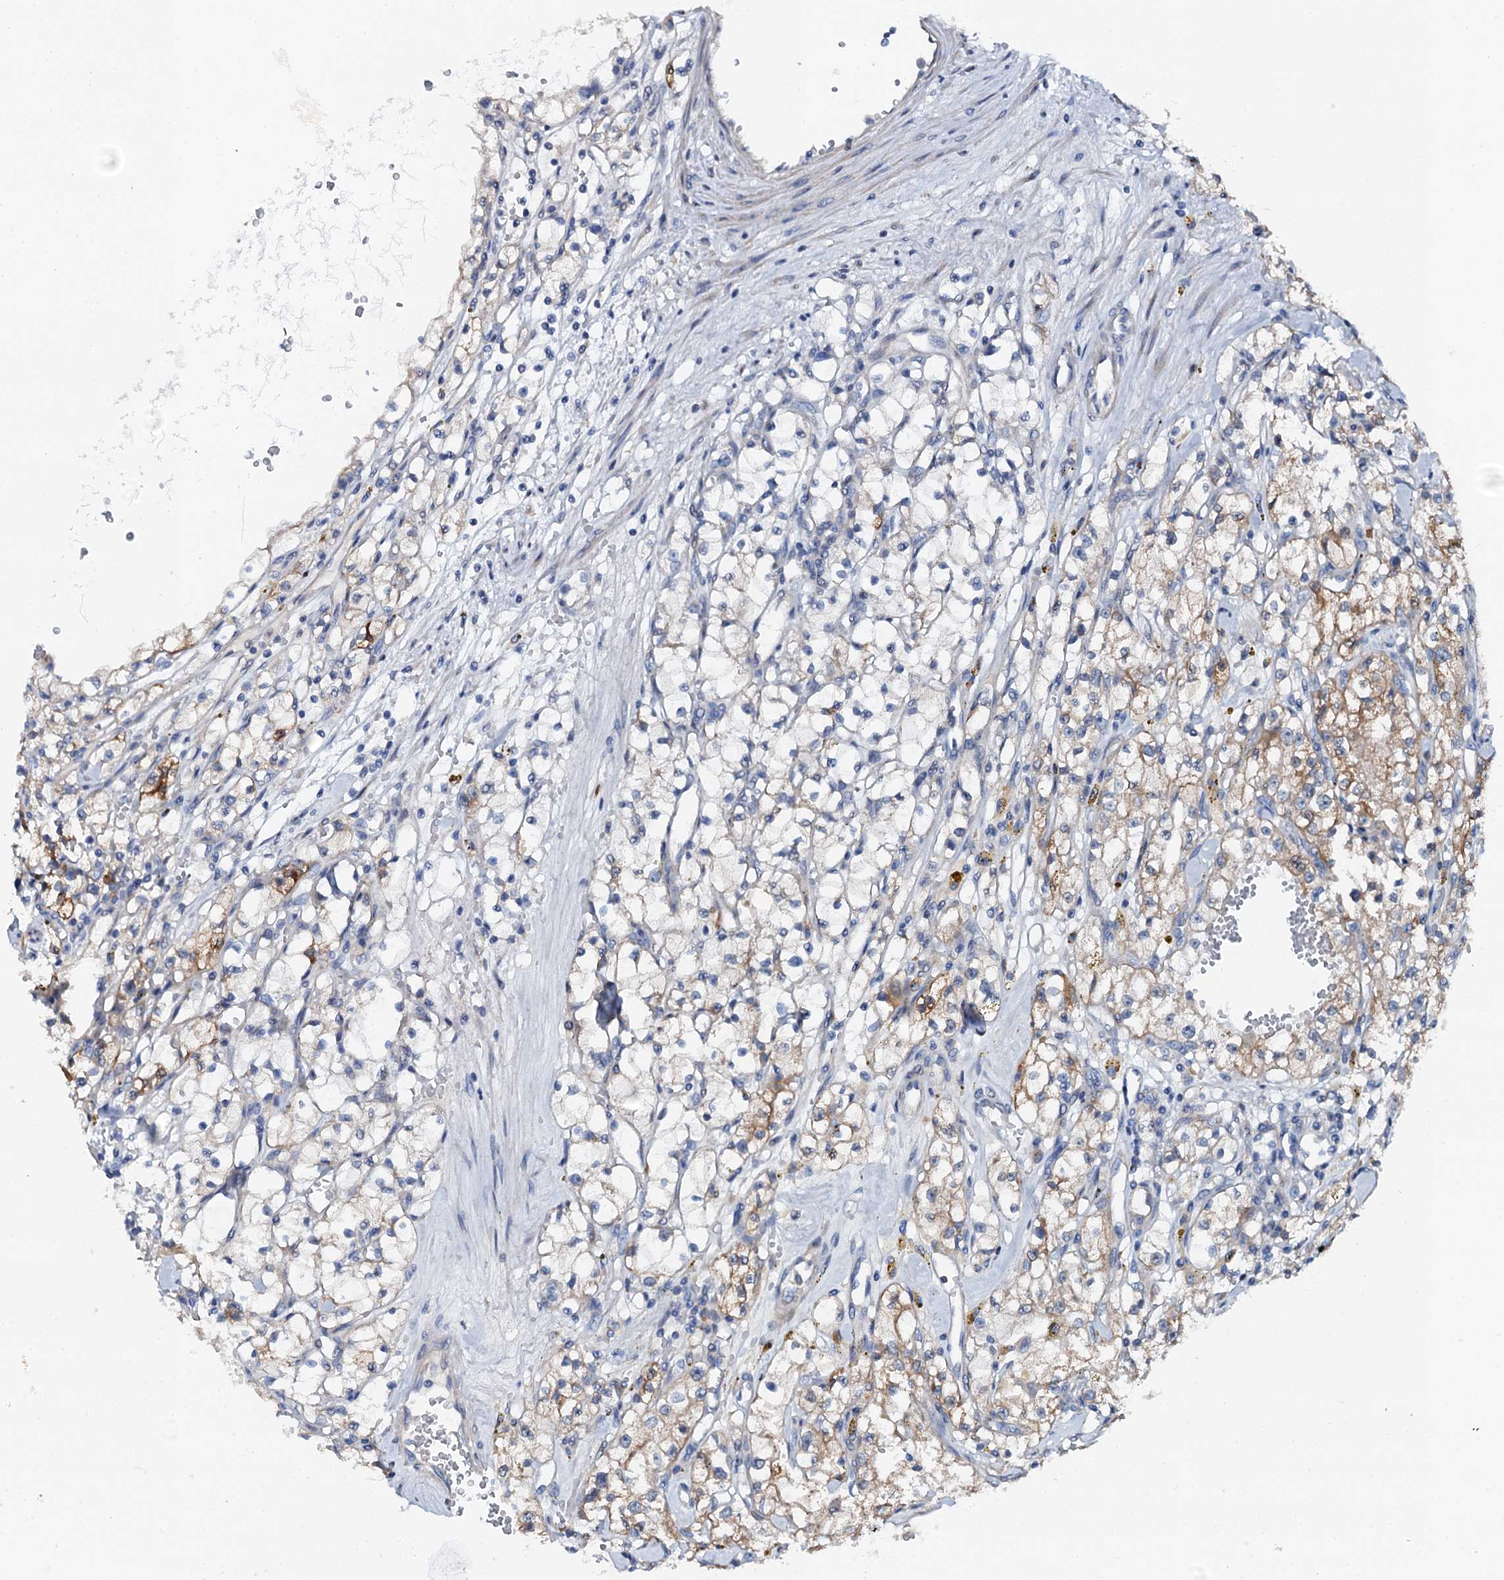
{"staining": {"intensity": "moderate", "quantity": "<25%", "location": "cytoplasmic/membranous"}, "tissue": "renal cancer", "cell_type": "Tumor cells", "image_type": "cancer", "snomed": [{"axis": "morphology", "description": "Adenocarcinoma, NOS"}, {"axis": "topography", "description": "Kidney"}], "caption": "Renal adenocarcinoma tissue demonstrates moderate cytoplasmic/membranous positivity in about <25% of tumor cells, visualized by immunohistochemistry.", "gene": "GFOD2", "patient": {"sex": "male", "age": 56}}